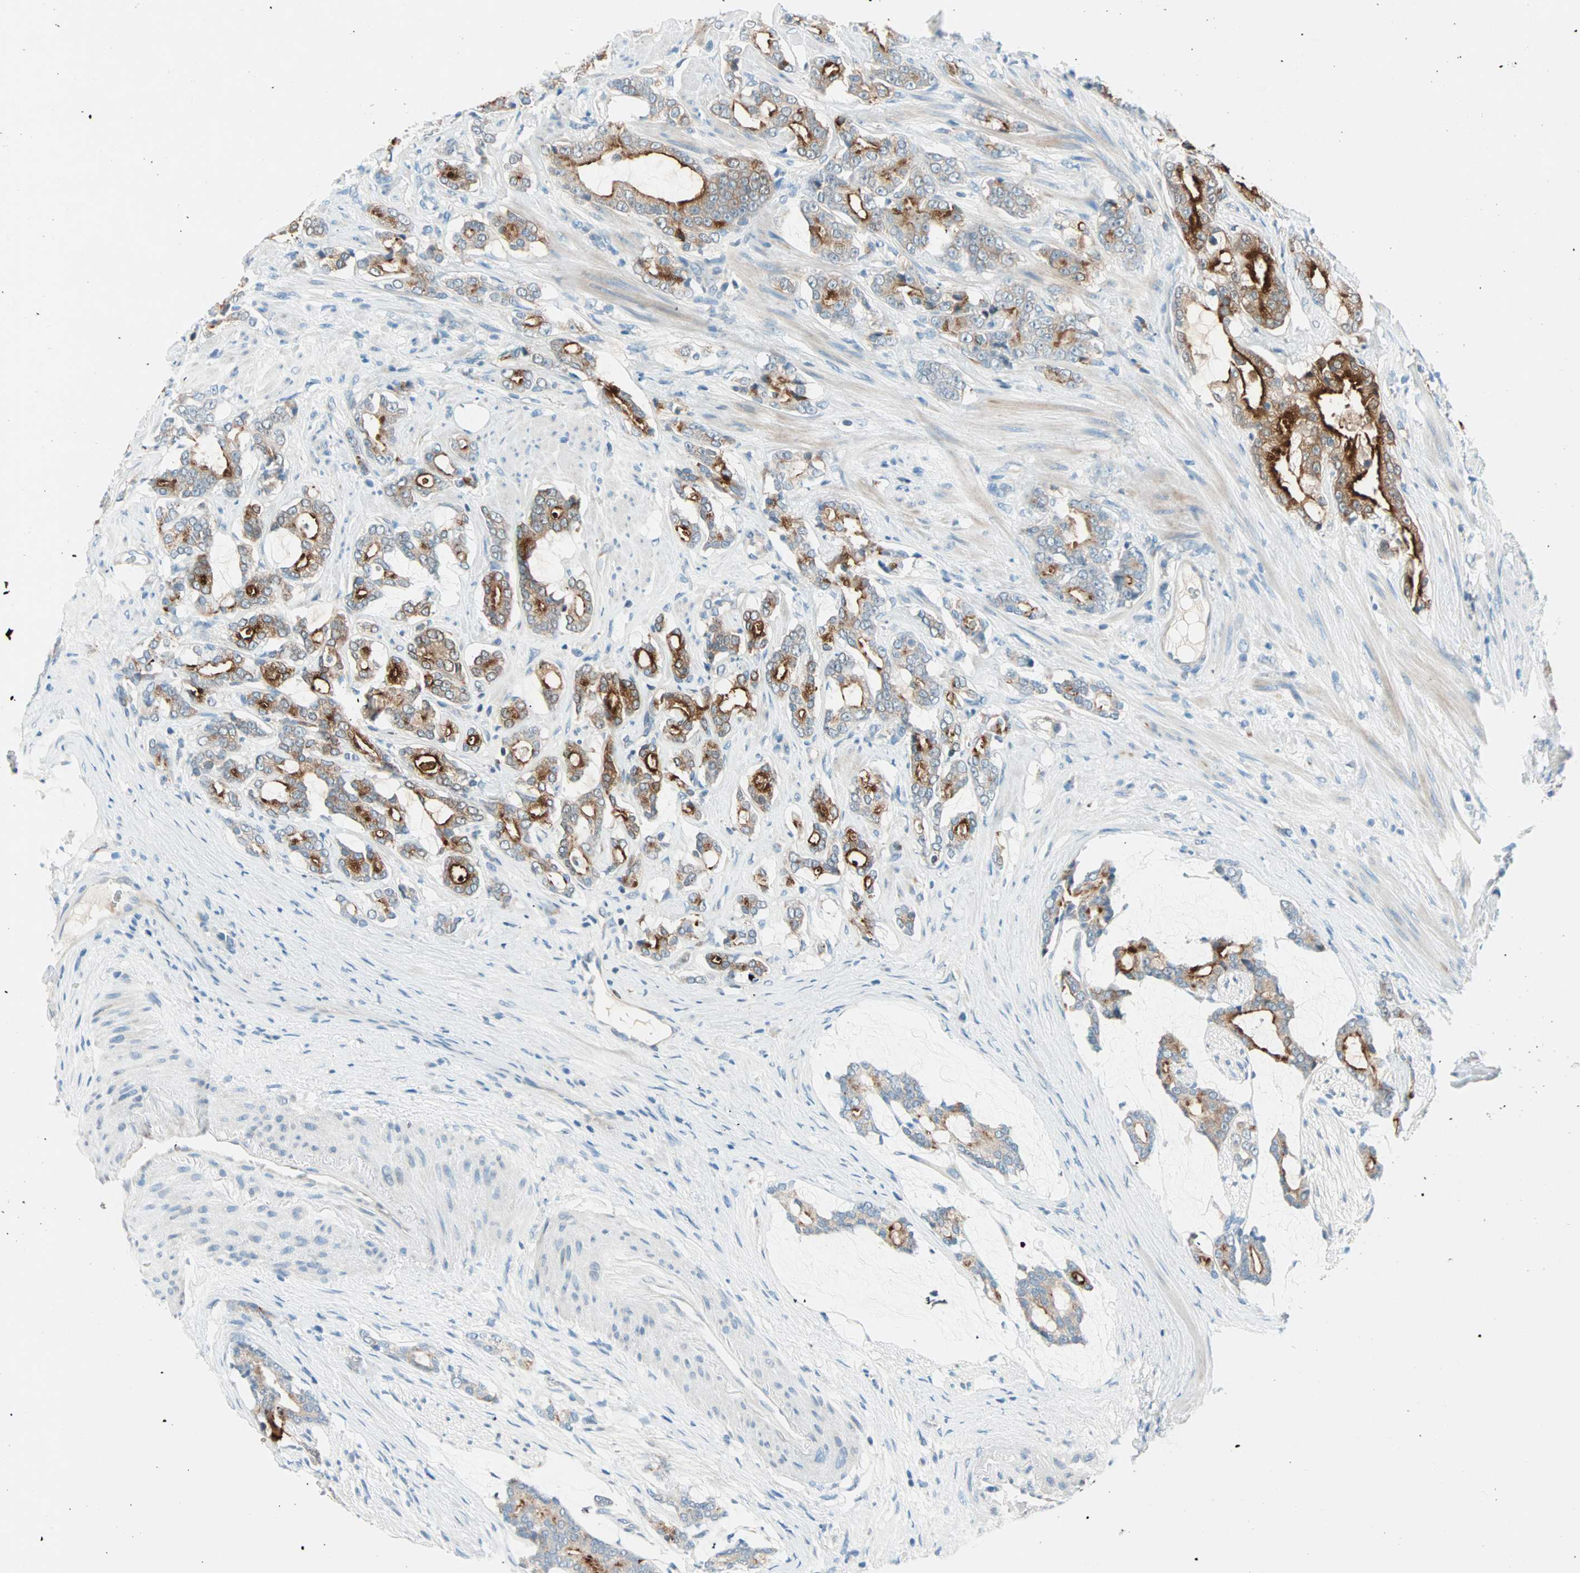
{"staining": {"intensity": "strong", "quantity": "25%-75%", "location": "cytoplasmic/membranous"}, "tissue": "prostate cancer", "cell_type": "Tumor cells", "image_type": "cancer", "snomed": [{"axis": "morphology", "description": "Adenocarcinoma, Low grade"}, {"axis": "topography", "description": "Prostate"}], "caption": "Brown immunohistochemical staining in prostate low-grade adenocarcinoma shows strong cytoplasmic/membranous staining in about 25%-75% of tumor cells. The staining is performed using DAB (3,3'-diaminobenzidine) brown chromogen to label protein expression. The nuclei are counter-stained blue using hematoxylin.", "gene": "TMEM163", "patient": {"sex": "male", "age": 58}}